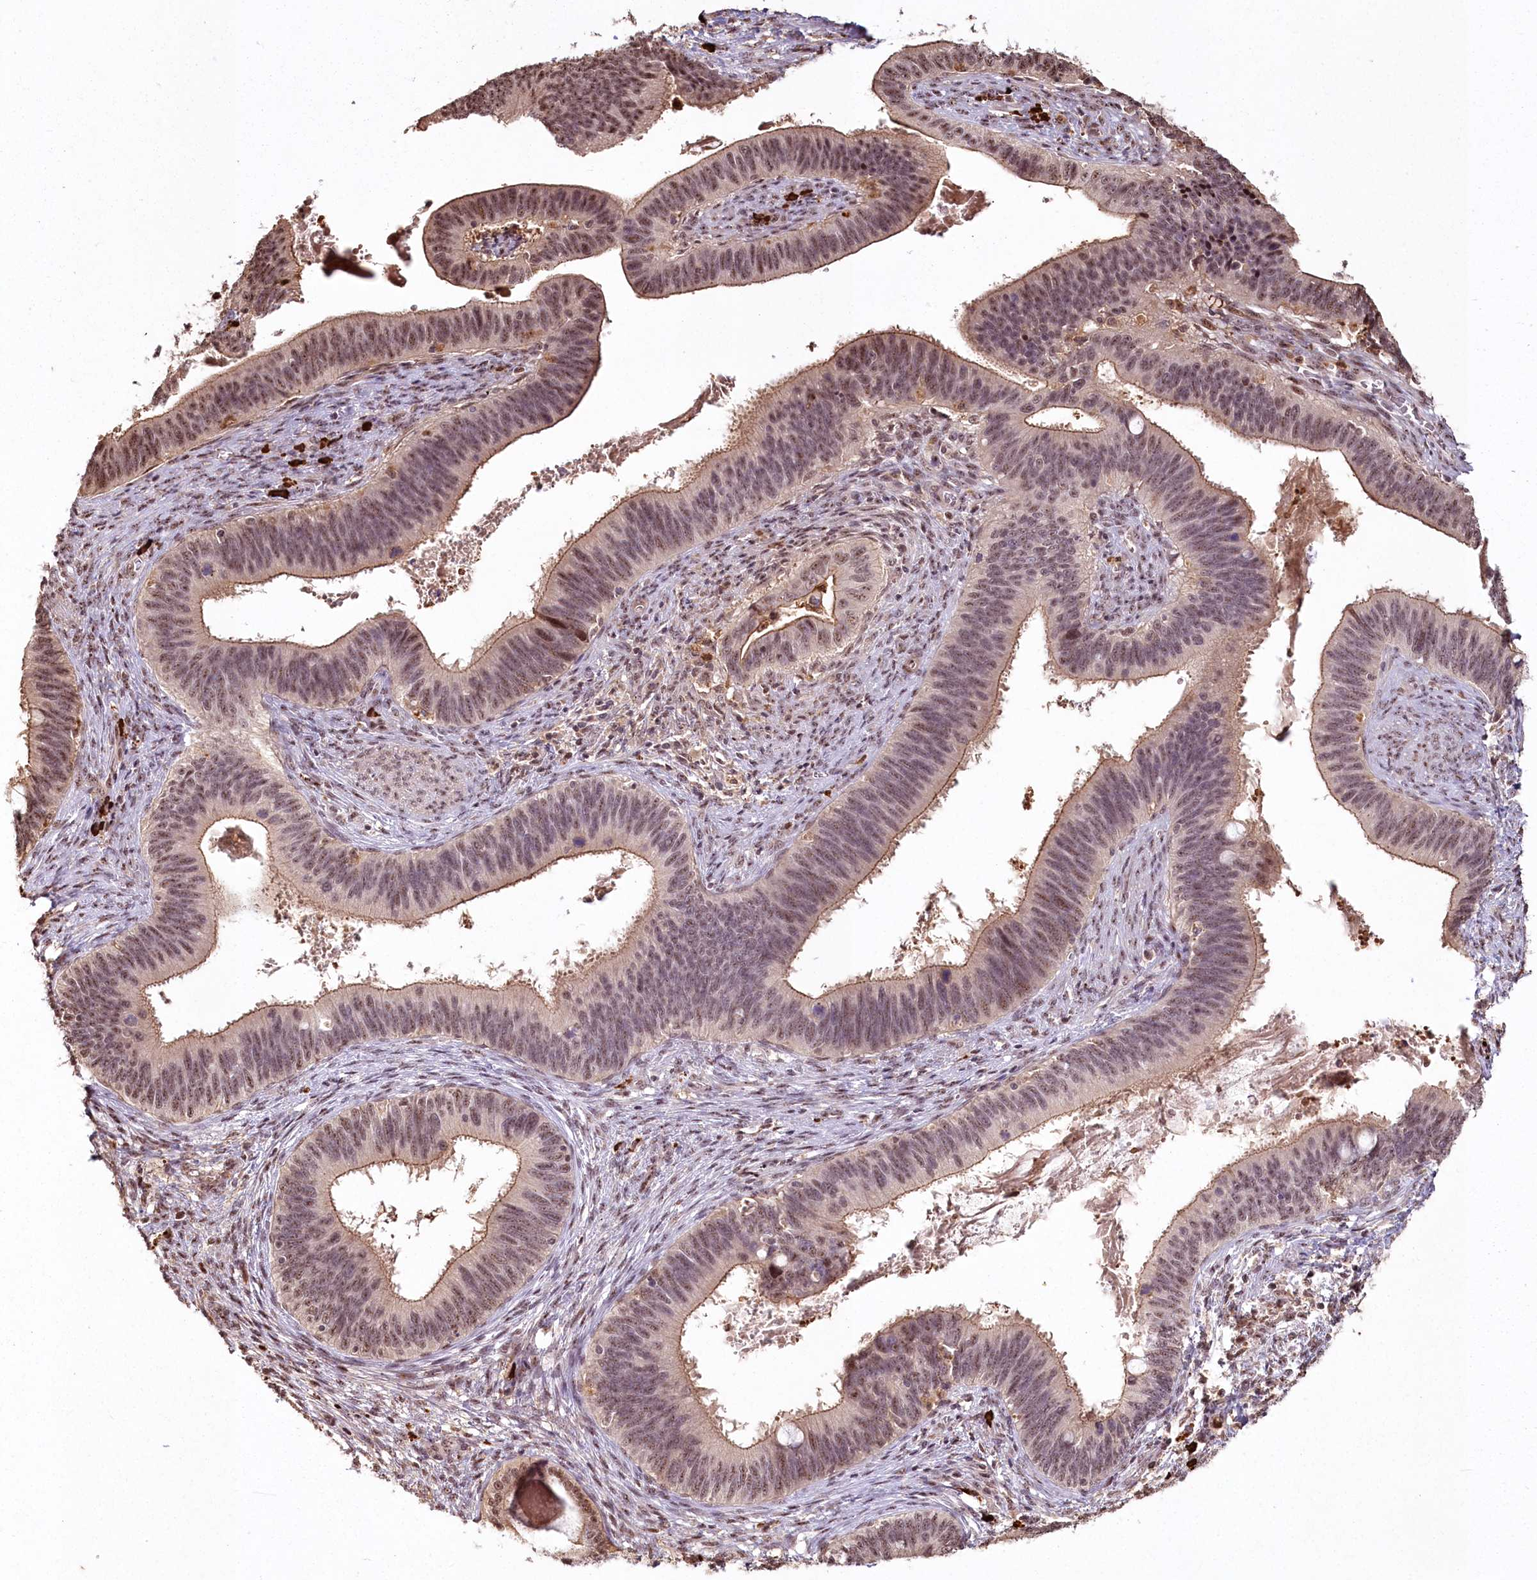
{"staining": {"intensity": "weak", "quantity": "25%-75%", "location": "cytoplasmic/membranous,nuclear"}, "tissue": "cervical cancer", "cell_type": "Tumor cells", "image_type": "cancer", "snomed": [{"axis": "morphology", "description": "Adenocarcinoma, NOS"}, {"axis": "topography", "description": "Cervix"}], "caption": "Immunohistochemical staining of cervical cancer (adenocarcinoma) shows low levels of weak cytoplasmic/membranous and nuclear expression in about 25%-75% of tumor cells. Immunohistochemistry stains the protein in brown and the nuclei are stained blue.", "gene": "PYROXD1", "patient": {"sex": "female", "age": 42}}